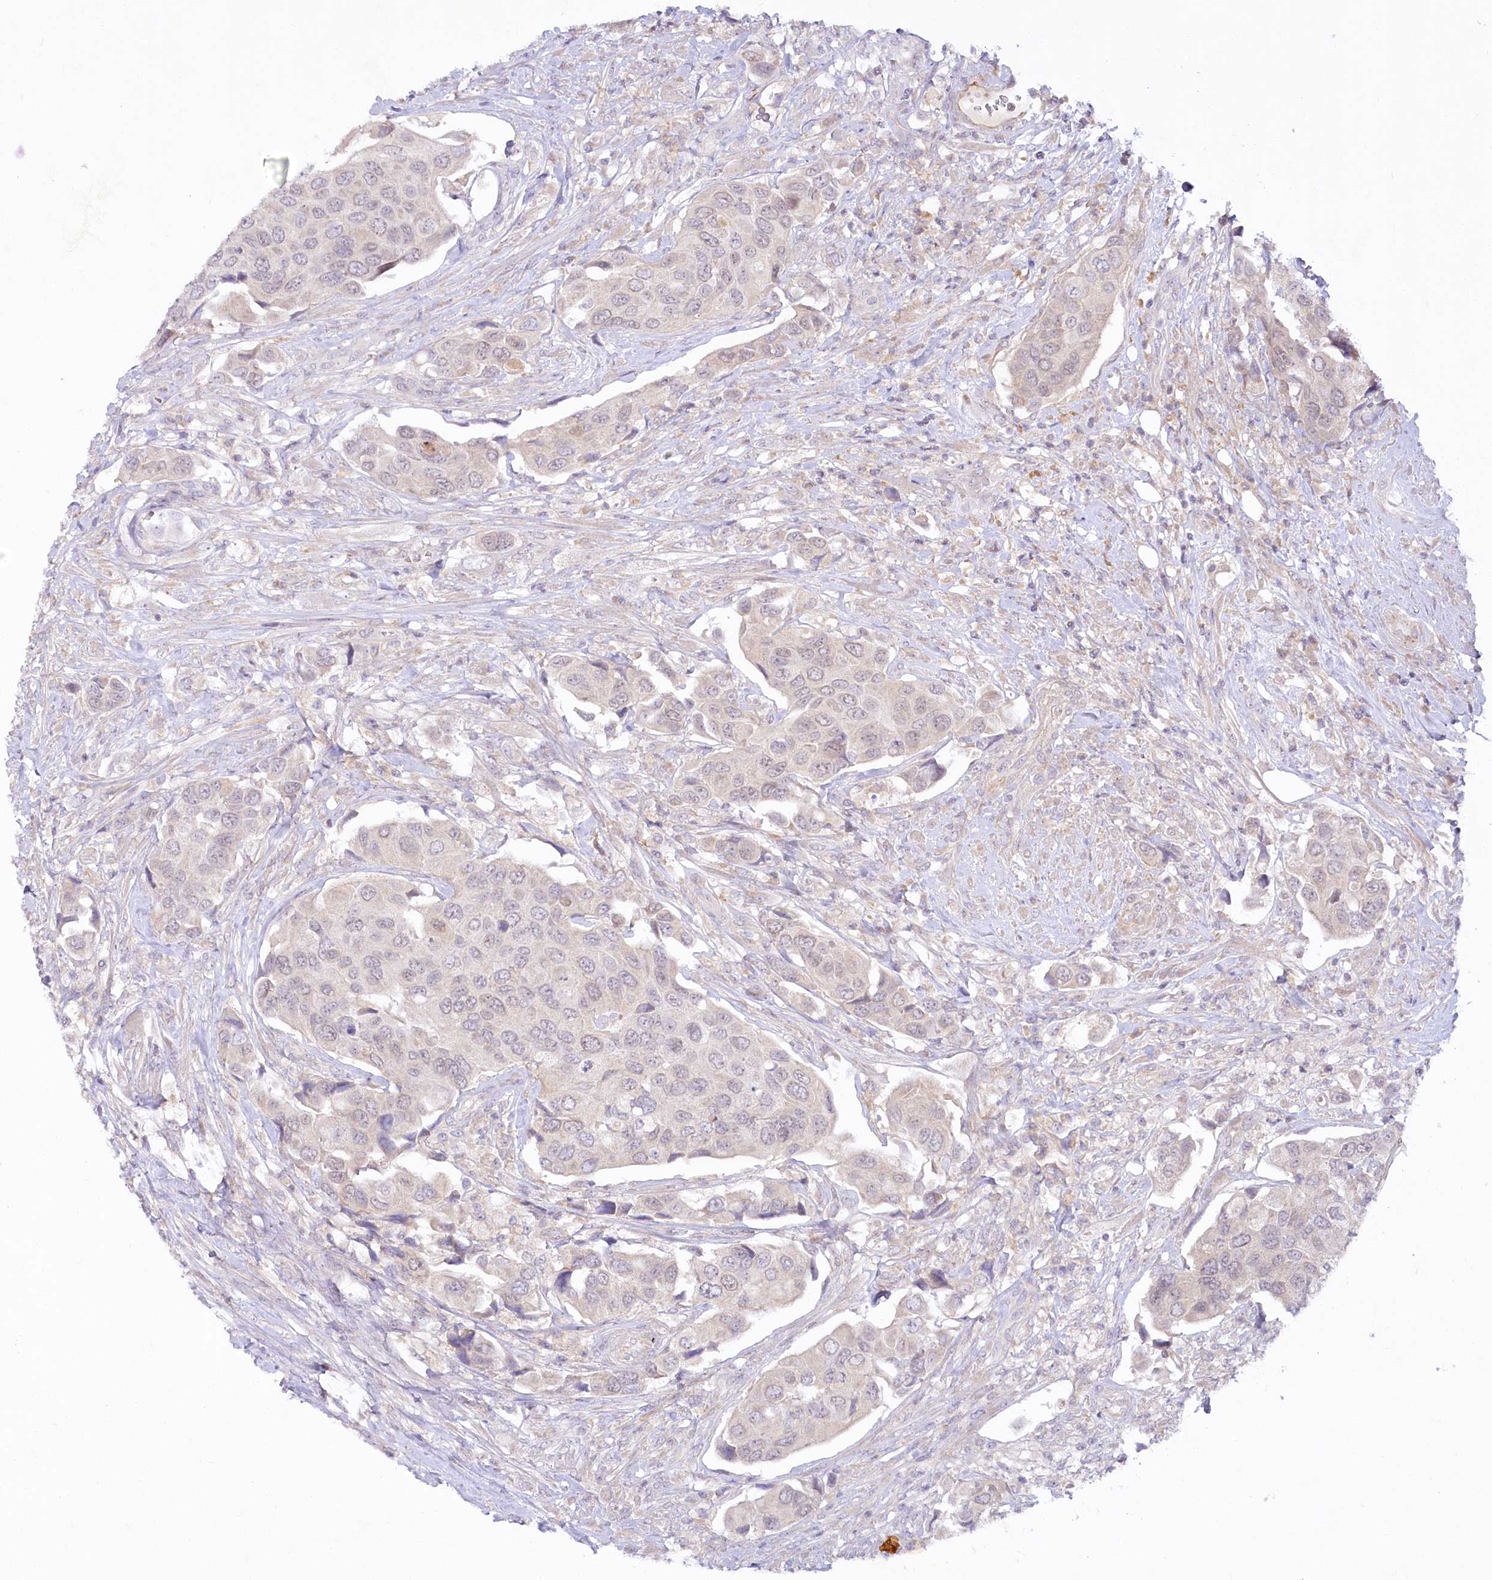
{"staining": {"intensity": "negative", "quantity": "none", "location": "none"}, "tissue": "urothelial cancer", "cell_type": "Tumor cells", "image_type": "cancer", "snomed": [{"axis": "morphology", "description": "Urothelial carcinoma, High grade"}, {"axis": "topography", "description": "Urinary bladder"}], "caption": "Image shows no significant protein positivity in tumor cells of high-grade urothelial carcinoma.", "gene": "EFHC2", "patient": {"sex": "male", "age": 74}}